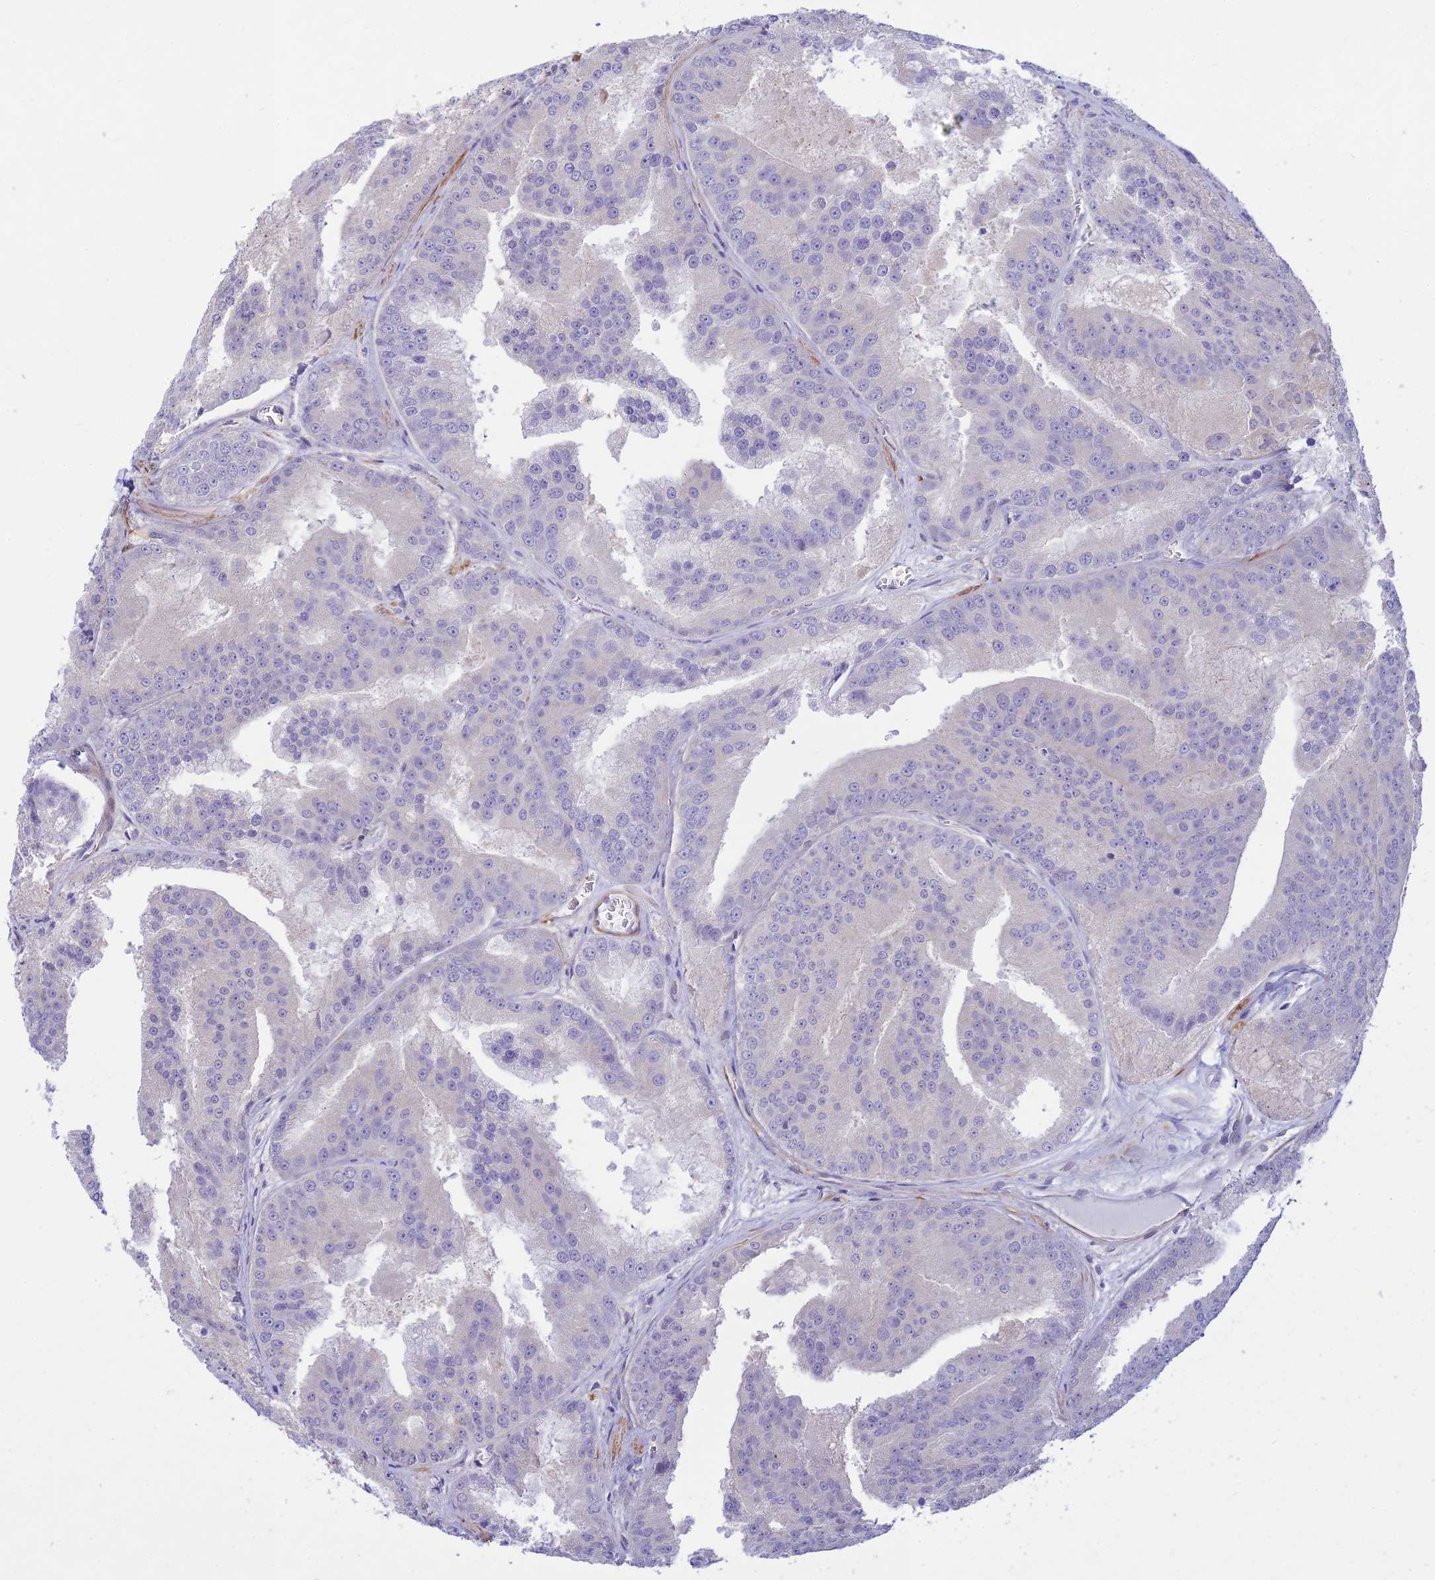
{"staining": {"intensity": "negative", "quantity": "none", "location": "none"}, "tissue": "prostate cancer", "cell_type": "Tumor cells", "image_type": "cancer", "snomed": [{"axis": "morphology", "description": "Adenocarcinoma, High grade"}, {"axis": "topography", "description": "Prostate"}], "caption": "Tumor cells show no significant protein positivity in high-grade adenocarcinoma (prostate).", "gene": "FBXW4", "patient": {"sex": "male", "age": 61}}